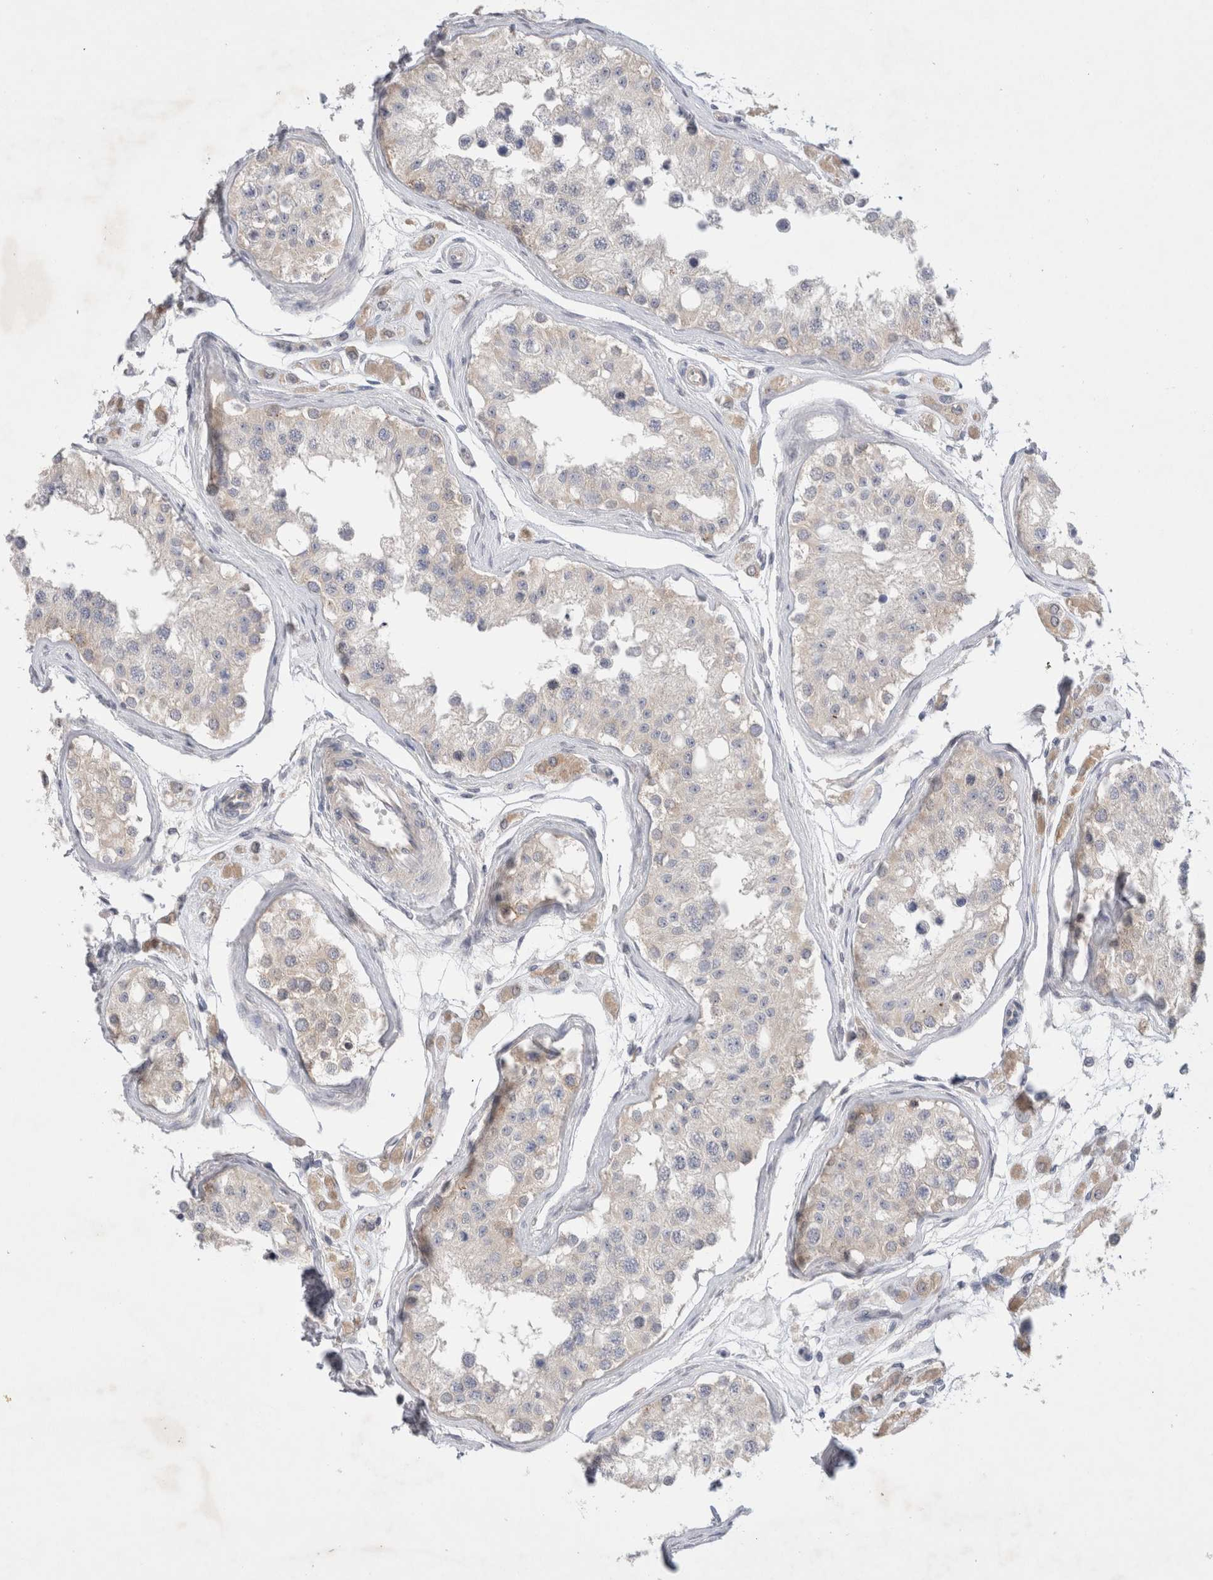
{"staining": {"intensity": "weak", "quantity": "<25%", "location": "cytoplasmic/membranous"}, "tissue": "testis", "cell_type": "Cells in seminiferous ducts", "image_type": "normal", "snomed": [{"axis": "morphology", "description": "Normal tissue, NOS"}, {"axis": "morphology", "description": "Adenocarcinoma, metastatic, NOS"}, {"axis": "topography", "description": "Testis"}], "caption": "This is a micrograph of IHC staining of normal testis, which shows no staining in cells in seminiferous ducts.", "gene": "WIPF2", "patient": {"sex": "male", "age": 26}}